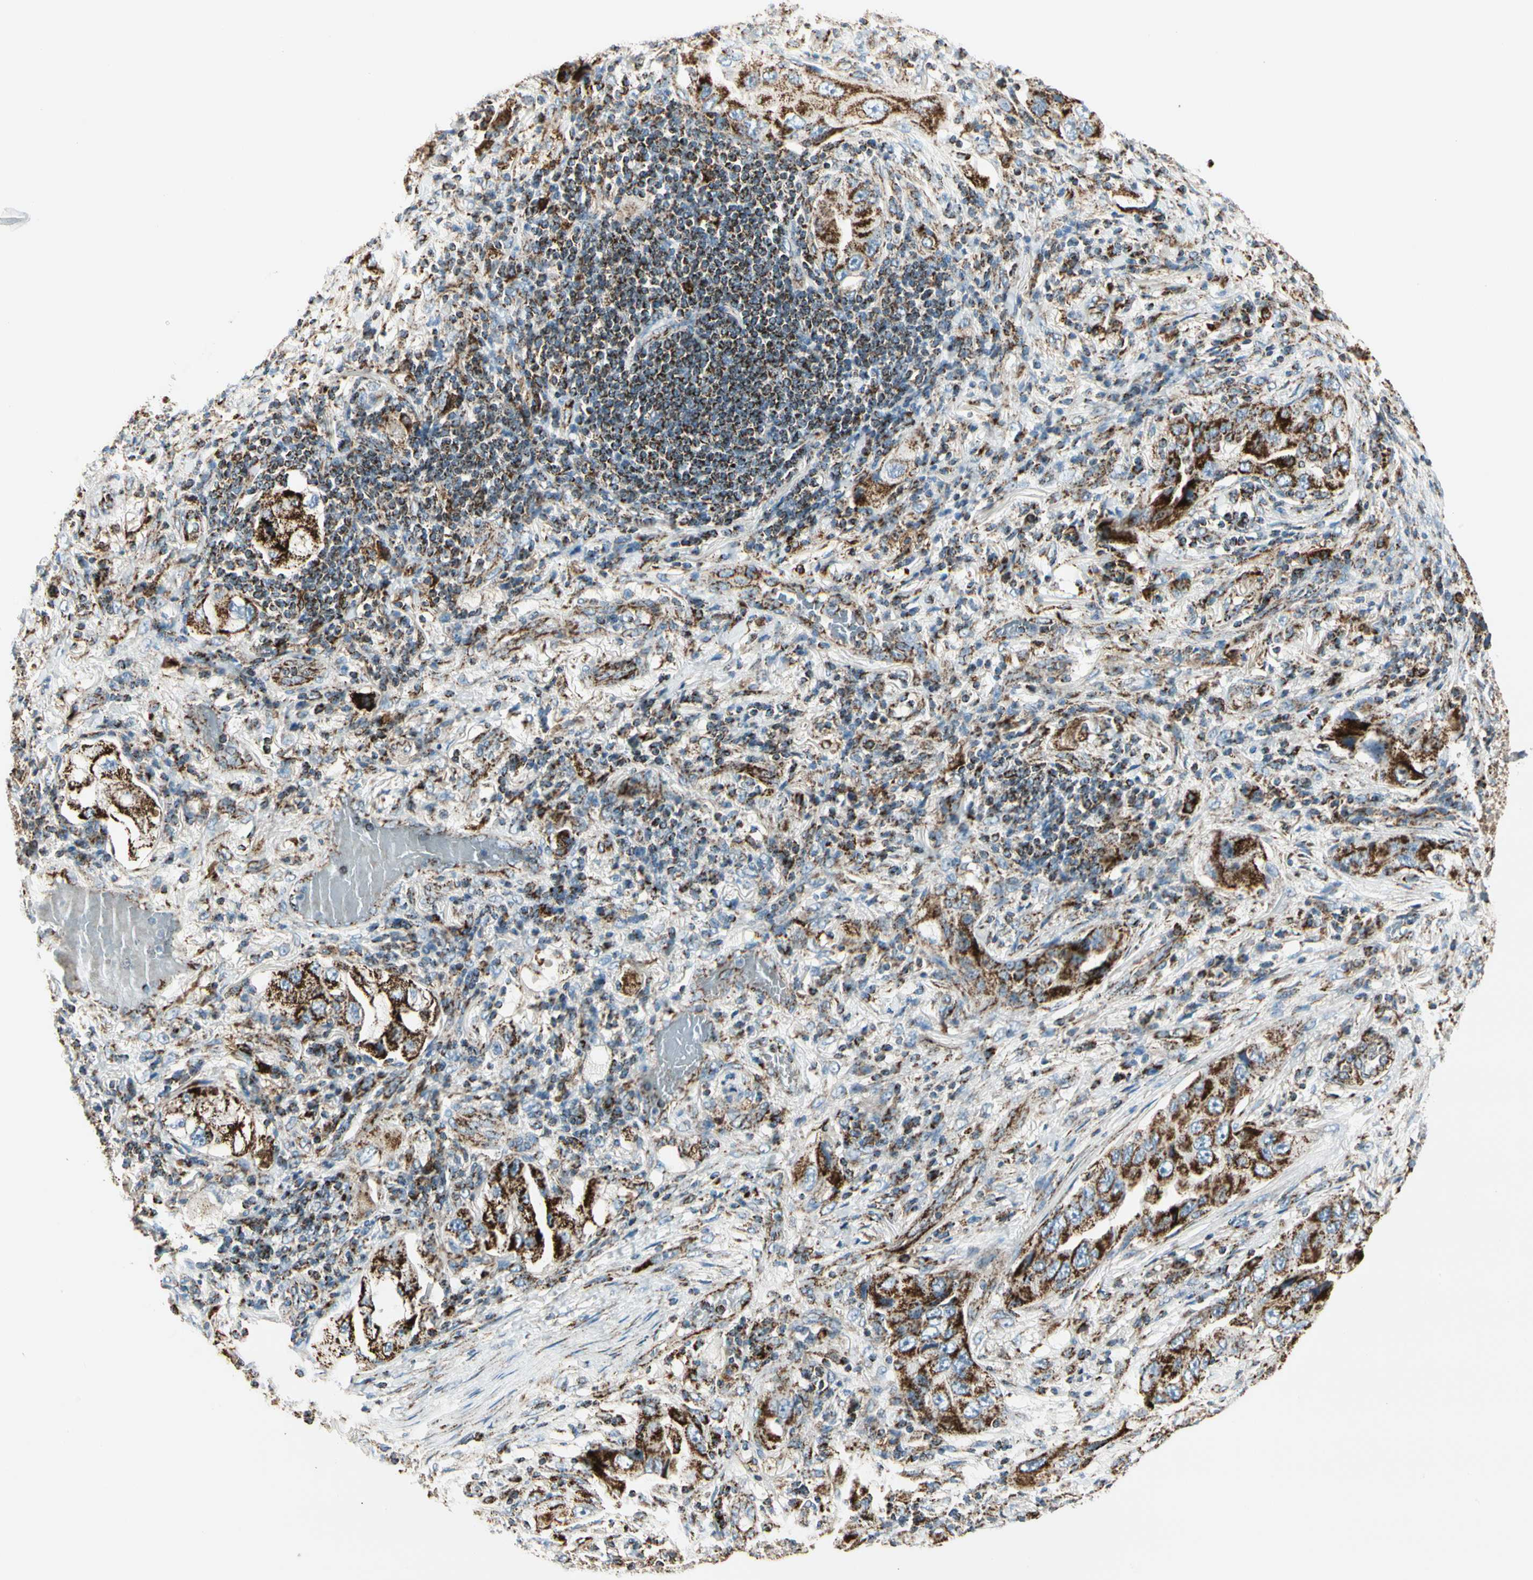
{"staining": {"intensity": "strong", "quantity": ">75%", "location": "cytoplasmic/membranous"}, "tissue": "lung cancer", "cell_type": "Tumor cells", "image_type": "cancer", "snomed": [{"axis": "morphology", "description": "Adenocarcinoma, NOS"}, {"axis": "topography", "description": "Lung"}], "caption": "The photomicrograph reveals a brown stain indicating the presence of a protein in the cytoplasmic/membranous of tumor cells in lung cancer (adenocarcinoma).", "gene": "ME2", "patient": {"sex": "female", "age": 65}}